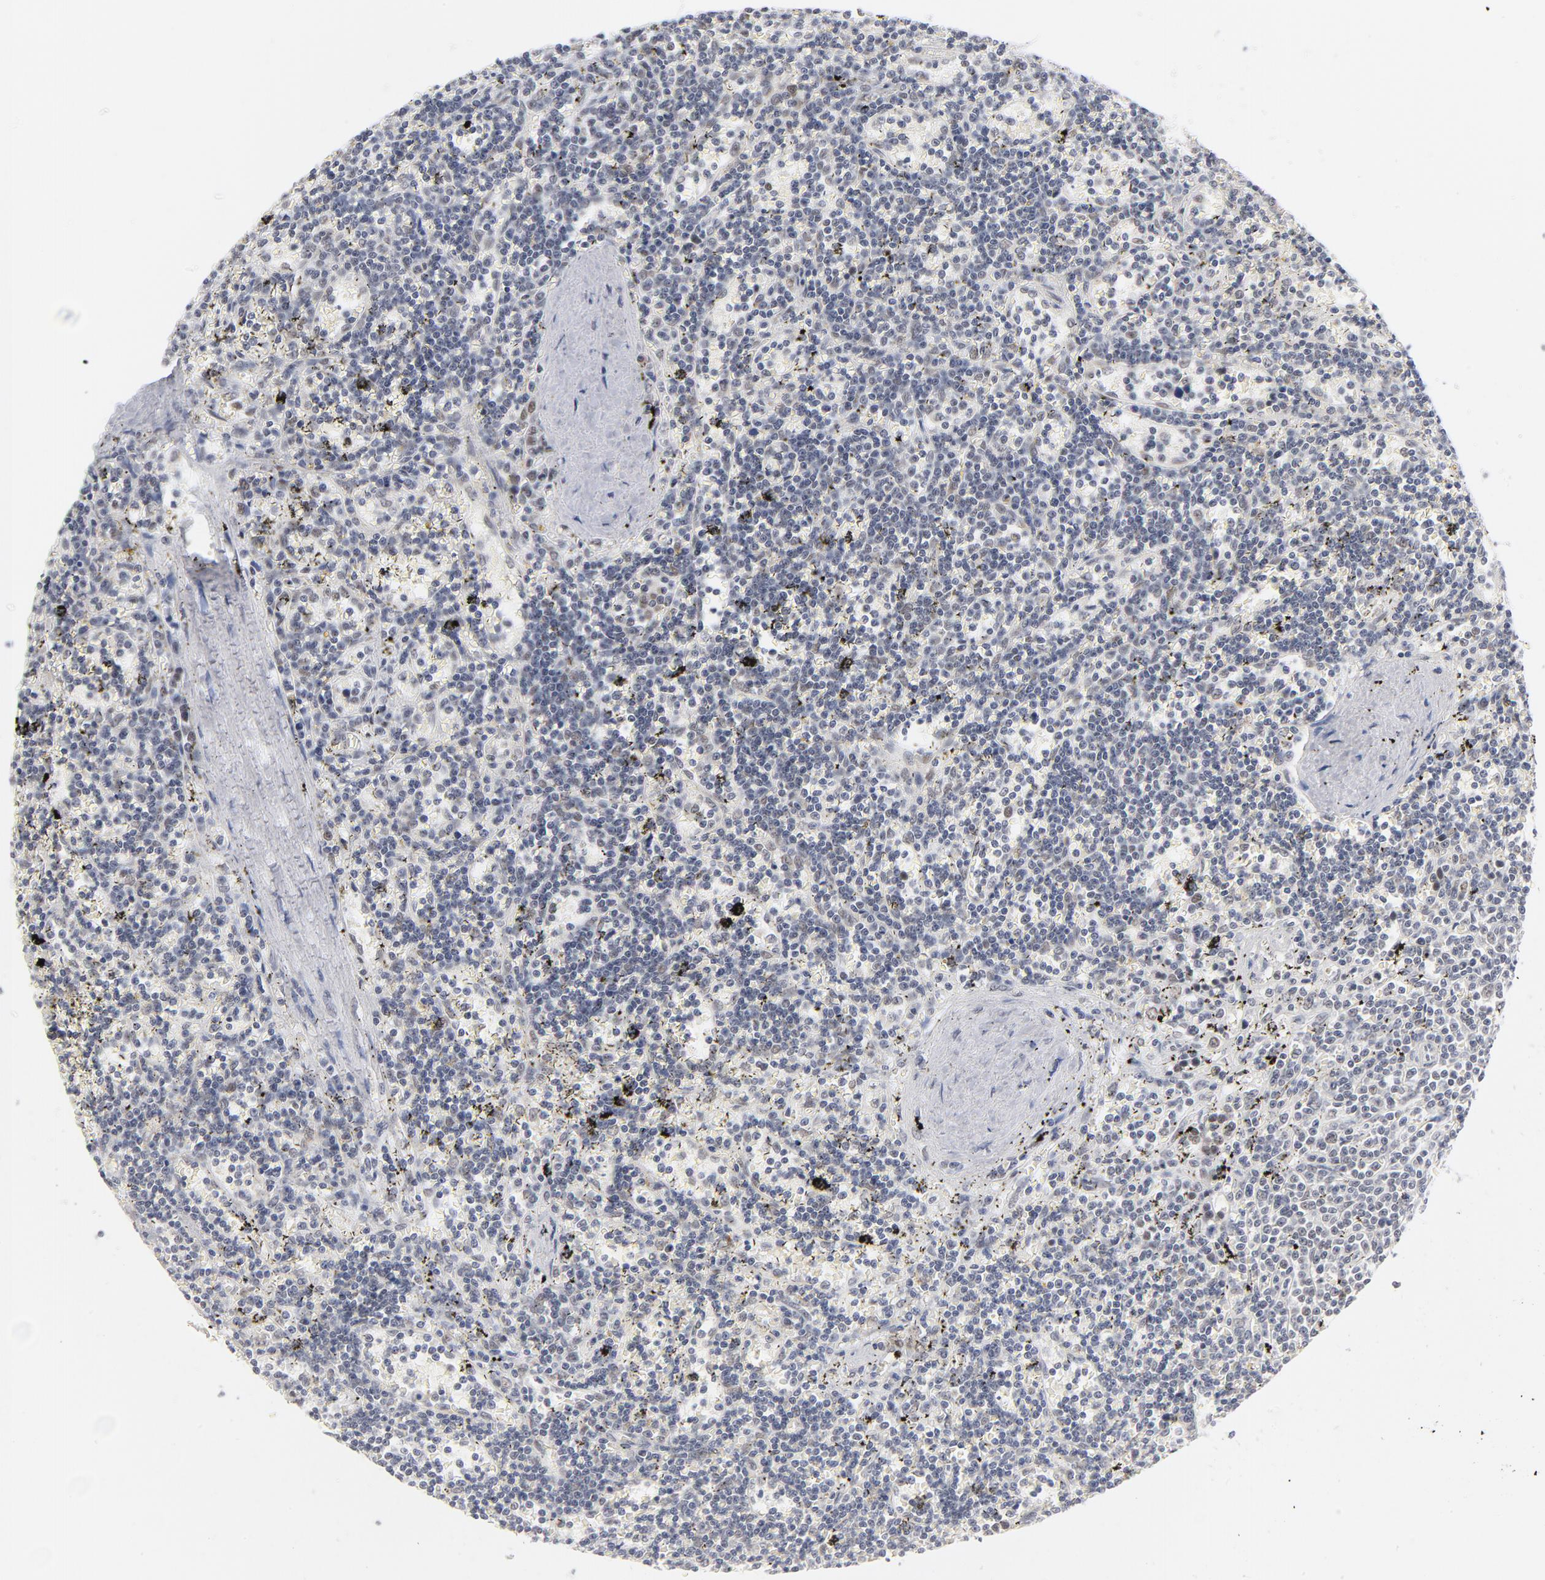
{"staining": {"intensity": "weak", "quantity": "25%-75%", "location": "nuclear"}, "tissue": "lymphoma", "cell_type": "Tumor cells", "image_type": "cancer", "snomed": [{"axis": "morphology", "description": "Malignant lymphoma, non-Hodgkin's type, Low grade"}, {"axis": "topography", "description": "Spleen"}], "caption": "A high-resolution image shows IHC staining of lymphoma, which displays weak nuclear expression in about 25%-75% of tumor cells.", "gene": "BAP1", "patient": {"sex": "male", "age": 60}}